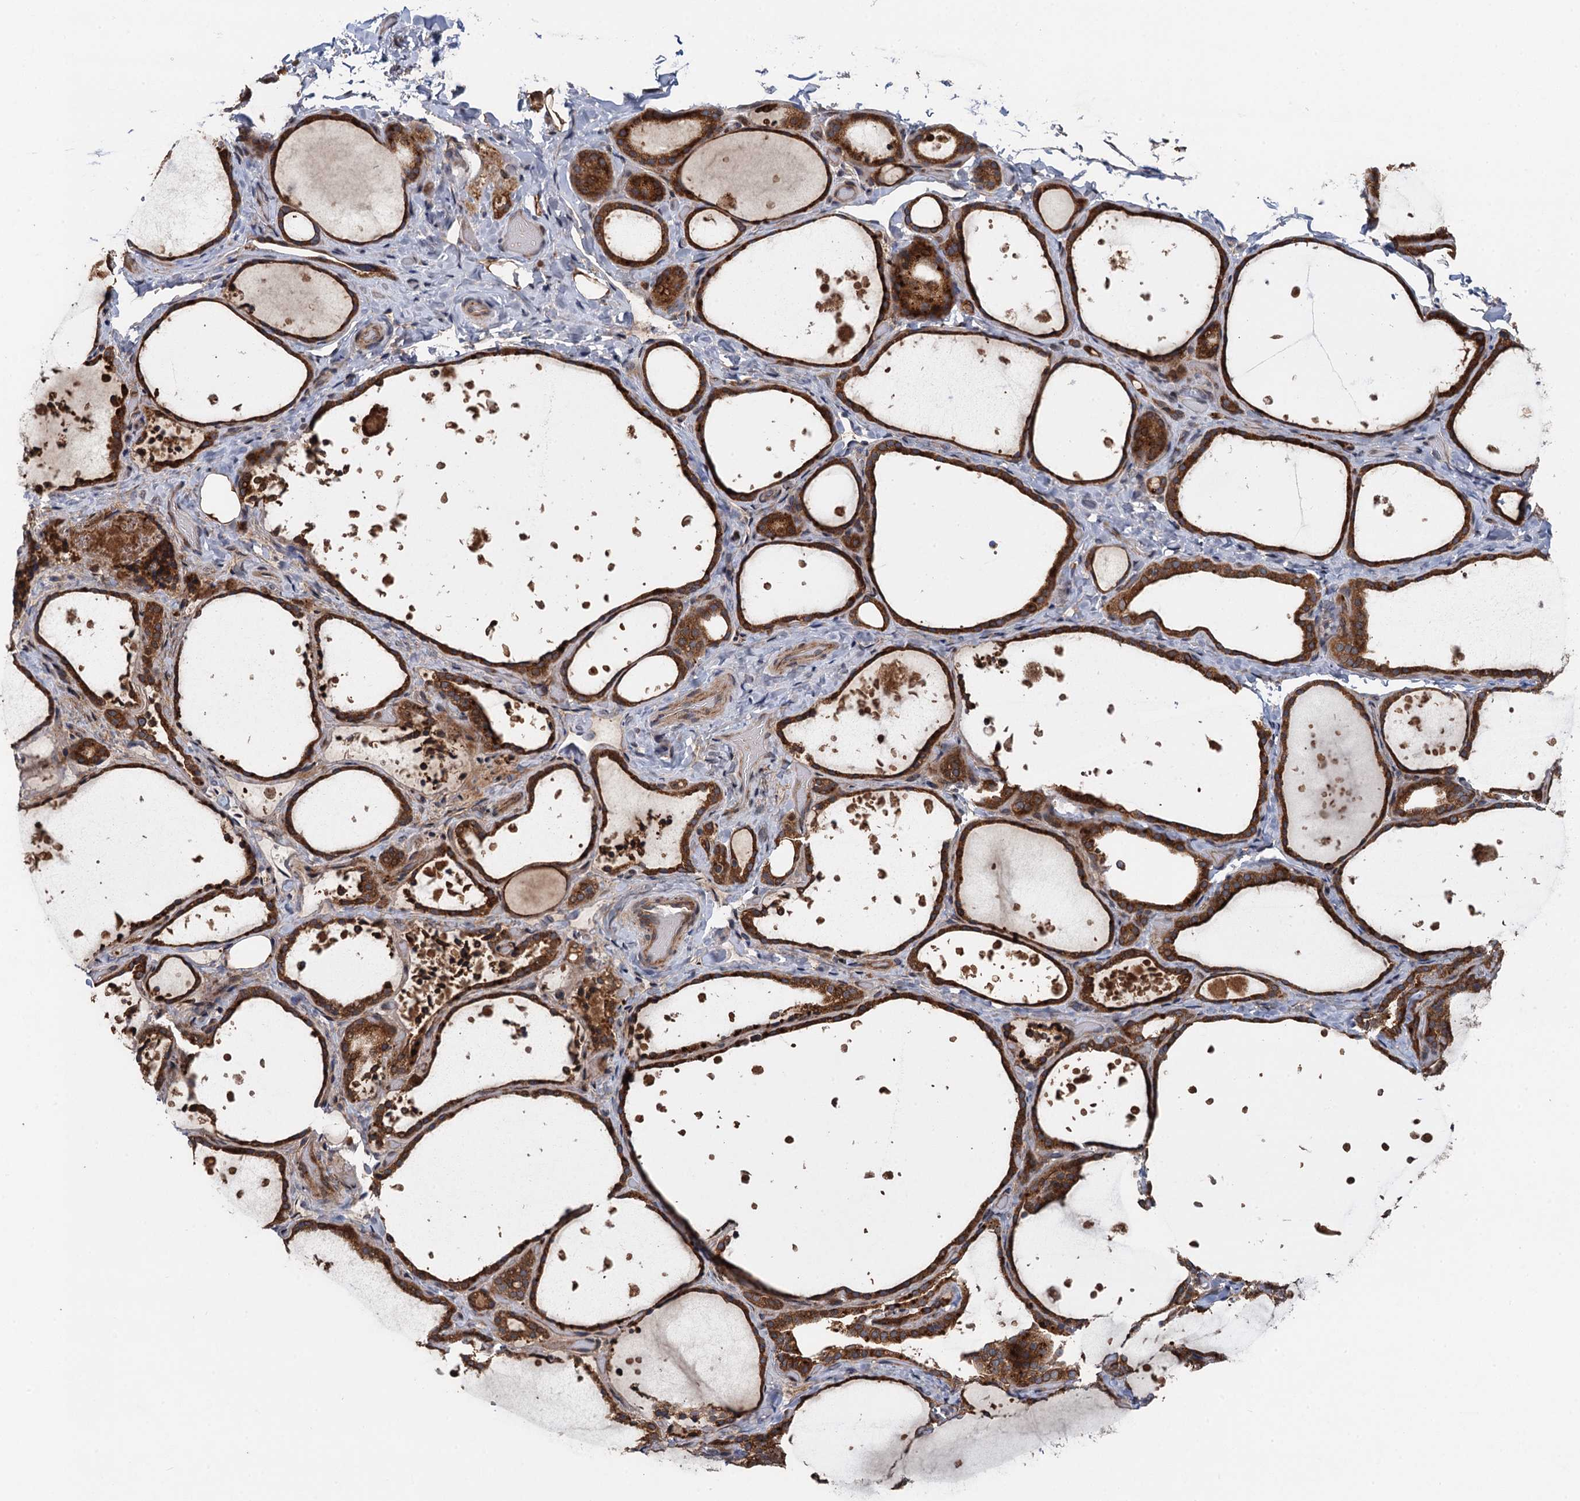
{"staining": {"intensity": "strong", "quantity": ">75%", "location": "cytoplasmic/membranous"}, "tissue": "thyroid gland", "cell_type": "Glandular cells", "image_type": "normal", "snomed": [{"axis": "morphology", "description": "Normal tissue, NOS"}, {"axis": "topography", "description": "Thyroid gland"}], "caption": "Immunohistochemistry (IHC) staining of unremarkable thyroid gland, which reveals high levels of strong cytoplasmic/membranous positivity in approximately >75% of glandular cells indicating strong cytoplasmic/membranous protein expression. The staining was performed using DAB (3,3'-diaminobenzidine) (brown) for protein detection and nuclei were counterstained in hematoxylin (blue).", "gene": "NLRP10", "patient": {"sex": "female", "age": 44}}